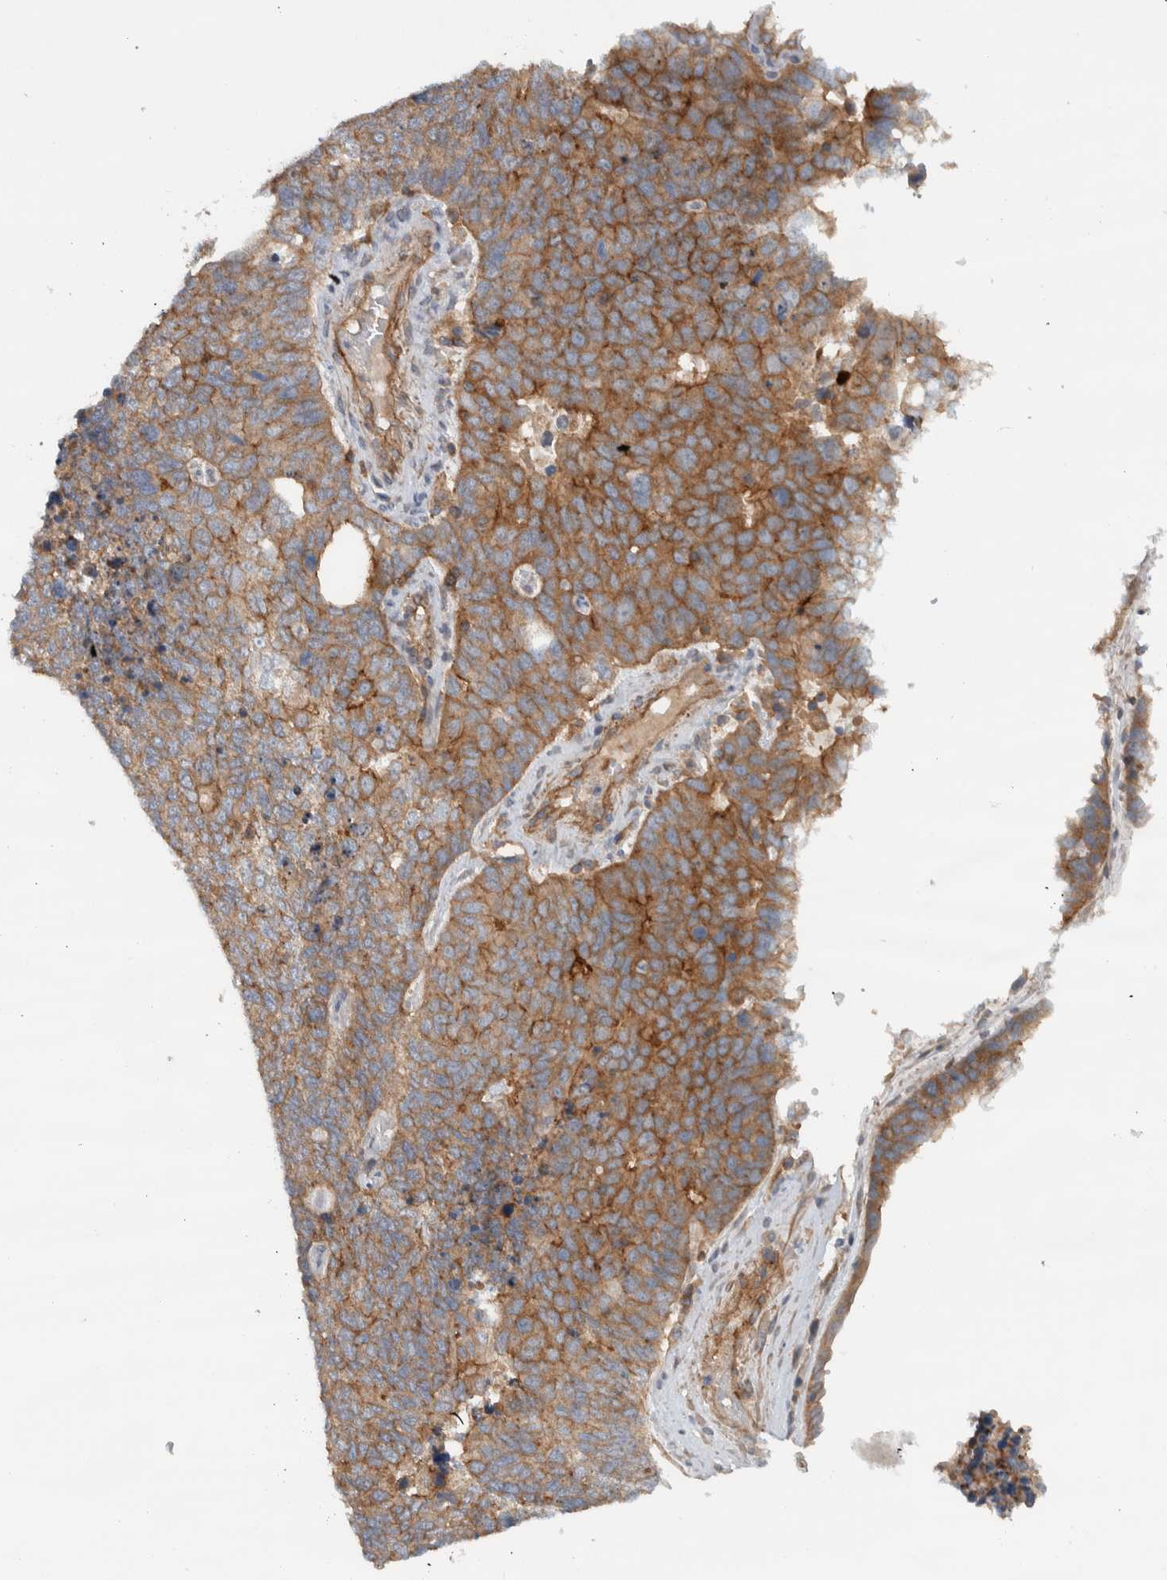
{"staining": {"intensity": "moderate", "quantity": ">75%", "location": "cytoplasmic/membranous"}, "tissue": "cervical cancer", "cell_type": "Tumor cells", "image_type": "cancer", "snomed": [{"axis": "morphology", "description": "Squamous cell carcinoma, NOS"}, {"axis": "topography", "description": "Cervix"}], "caption": "The immunohistochemical stain labels moderate cytoplasmic/membranous expression in tumor cells of cervical cancer (squamous cell carcinoma) tissue. (DAB IHC with brightfield microscopy, high magnification).", "gene": "MPRIP", "patient": {"sex": "female", "age": 63}}